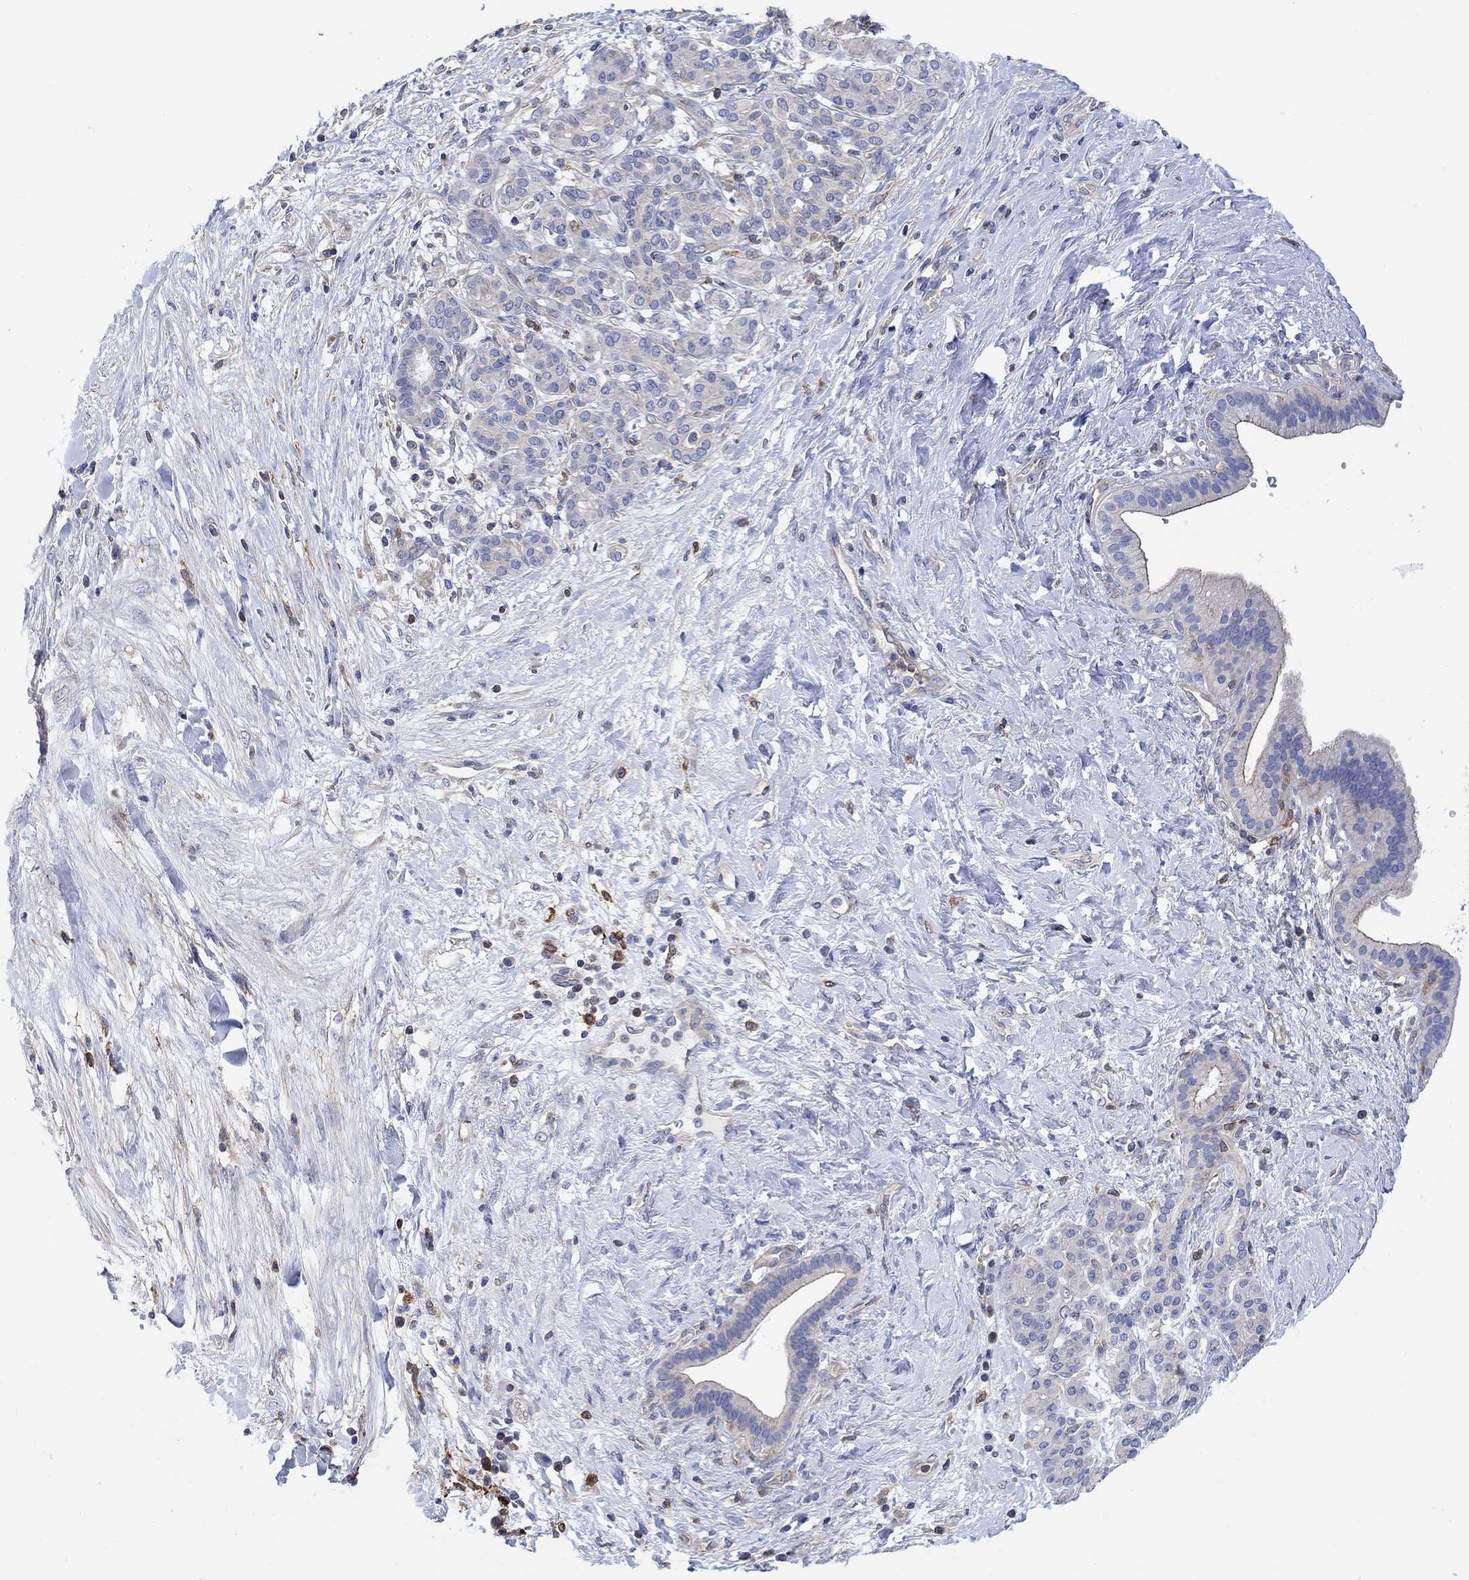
{"staining": {"intensity": "moderate", "quantity": "<25%", "location": "cytoplasmic/membranous"}, "tissue": "pancreatic cancer", "cell_type": "Tumor cells", "image_type": "cancer", "snomed": [{"axis": "morphology", "description": "Adenocarcinoma, NOS"}, {"axis": "topography", "description": "Pancreas"}], "caption": "Tumor cells display low levels of moderate cytoplasmic/membranous positivity in about <25% of cells in human adenocarcinoma (pancreatic).", "gene": "GBP5", "patient": {"sex": "male", "age": 44}}